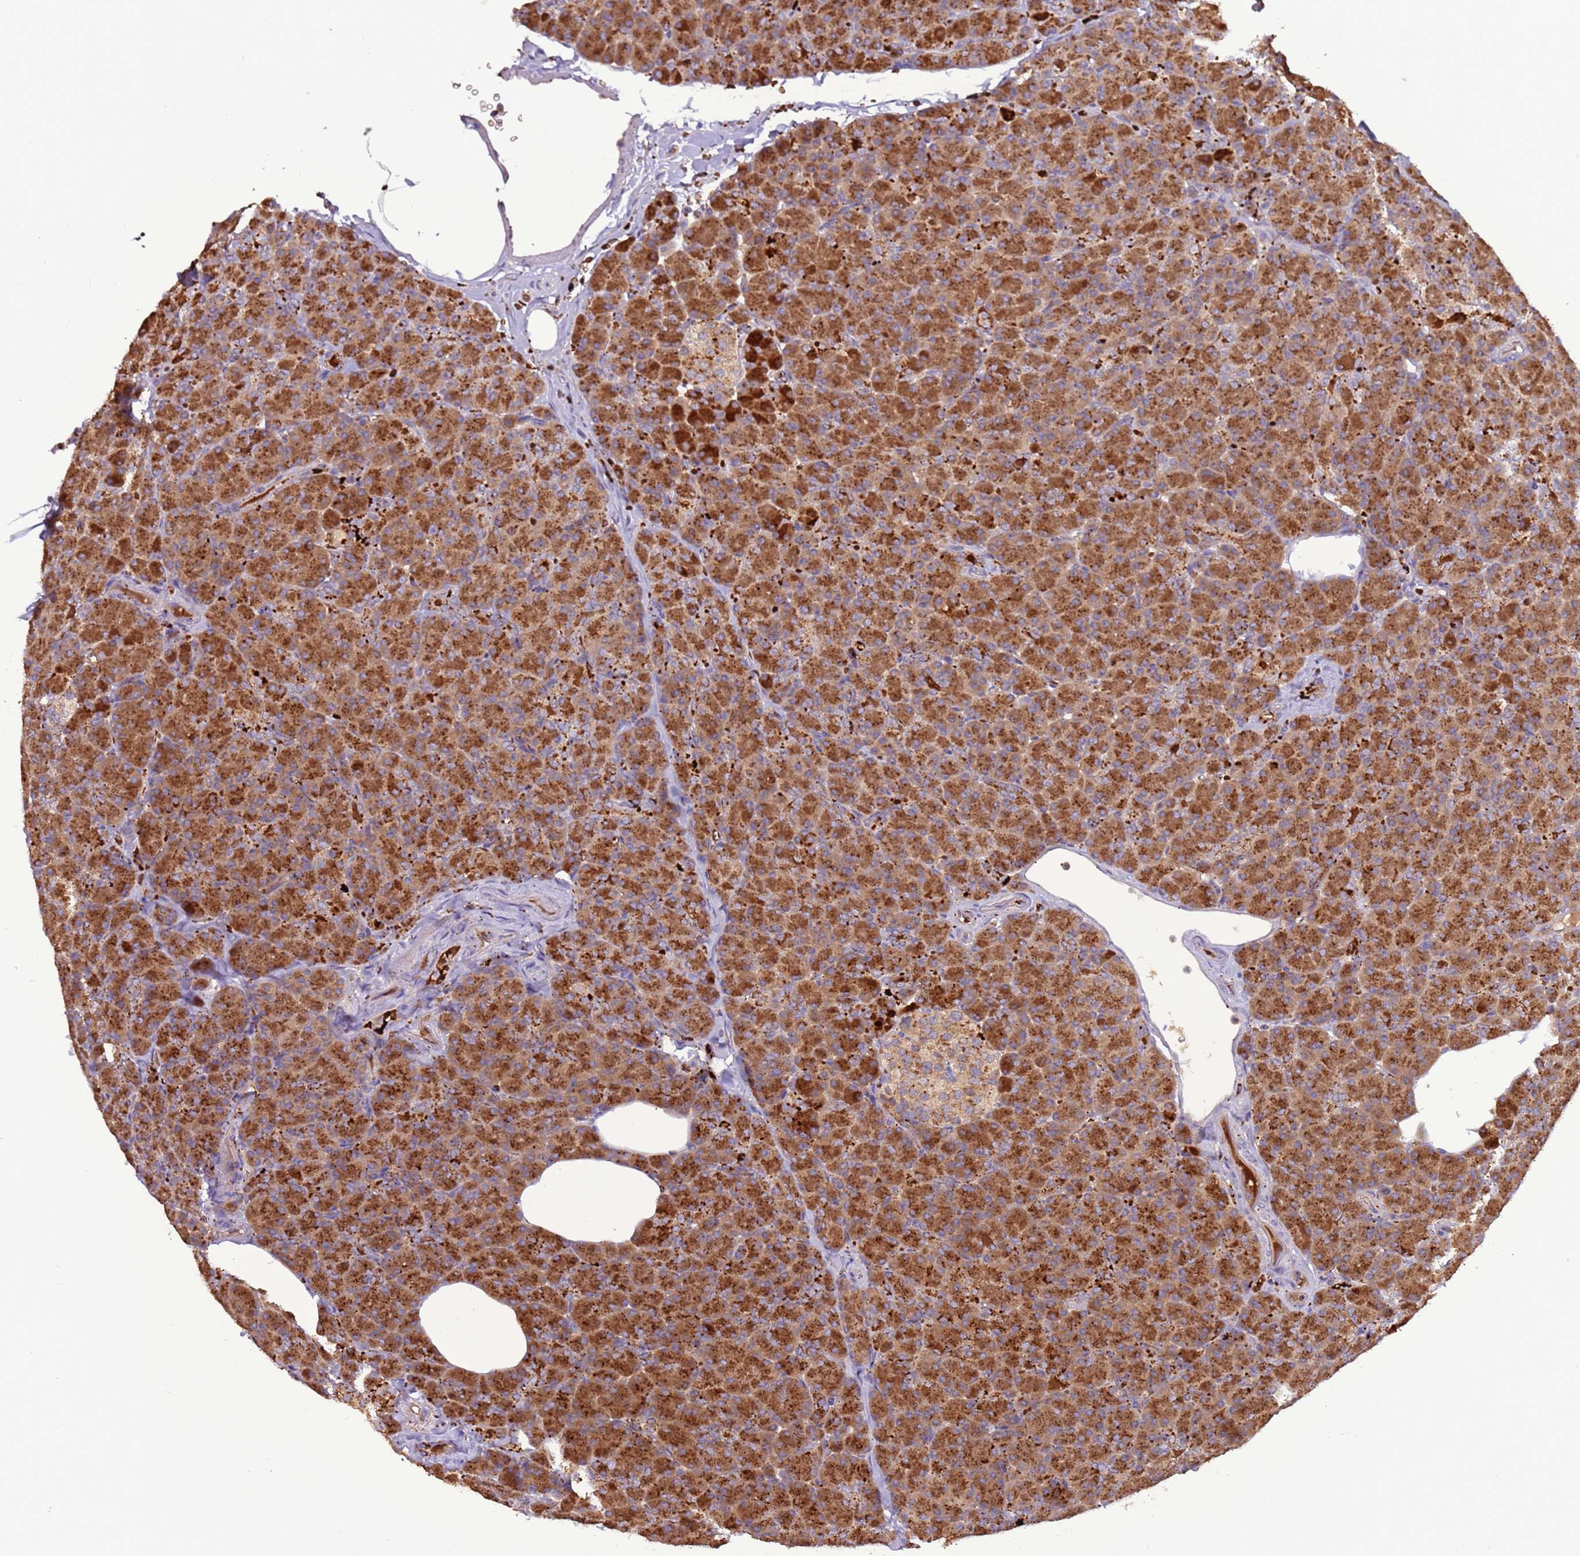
{"staining": {"intensity": "strong", "quantity": ">75%", "location": "cytoplasmic/membranous"}, "tissue": "pancreas", "cell_type": "Exocrine glandular cells", "image_type": "normal", "snomed": [{"axis": "morphology", "description": "Normal tissue, NOS"}, {"axis": "topography", "description": "Pancreas"}], "caption": "Protein staining of unremarkable pancreas demonstrates strong cytoplasmic/membranous expression in about >75% of exocrine glandular cells. Immunohistochemistry stains the protein in brown and the nuclei are stained blue.", "gene": "VPS36", "patient": {"sex": "female", "age": 43}}